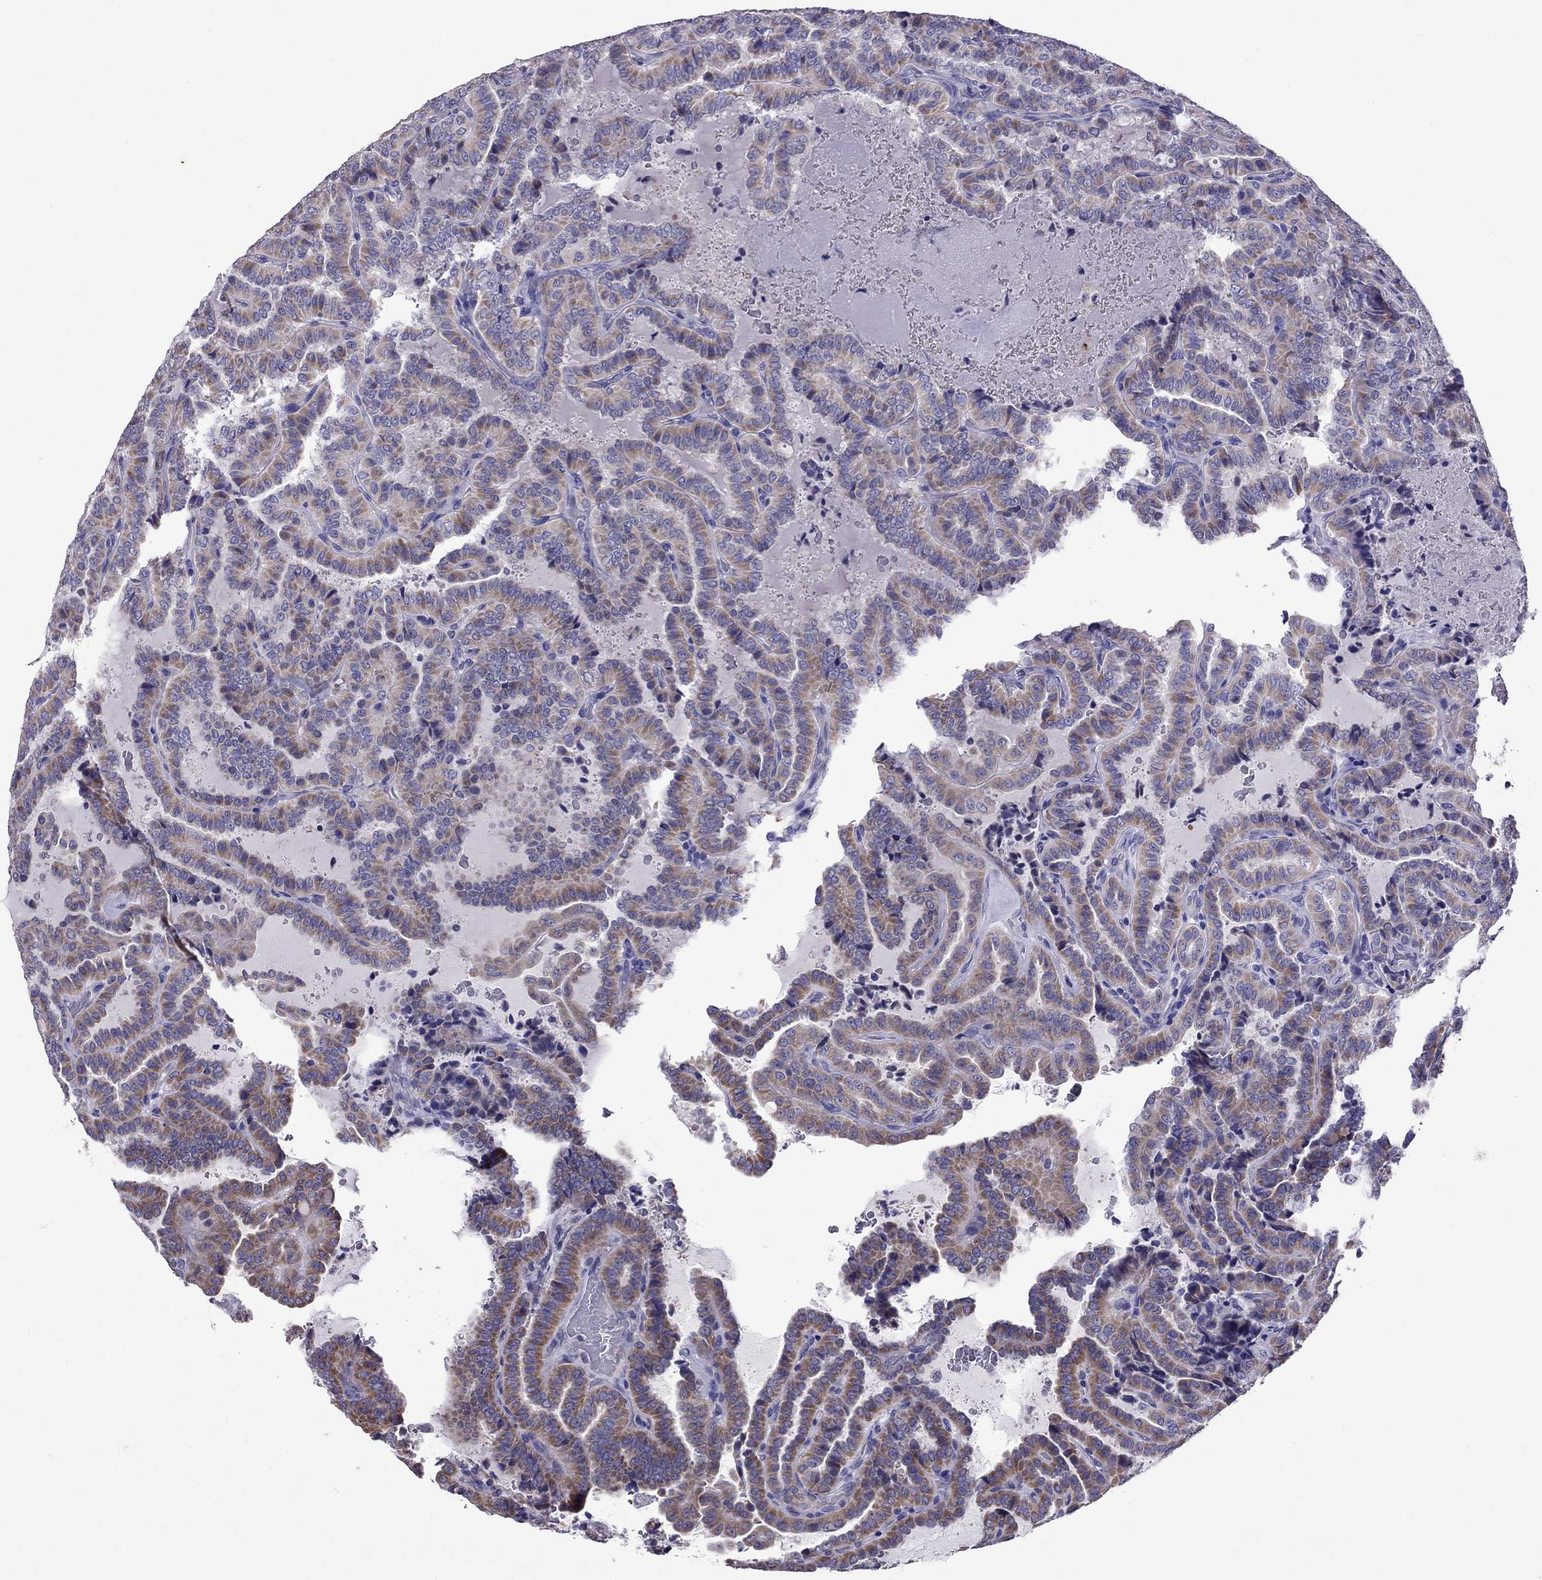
{"staining": {"intensity": "moderate", "quantity": ">75%", "location": "cytoplasmic/membranous"}, "tissue": "thyroid cancer", "cell_type": "Tumor cells", "image_type": "cancer", "snomed": [{"axis": "morphology", "description": "Papillary adenocarcinoma, NOS"}, {"axis": "topography", "description": "Thyroid gland"}], "caption": "Tumor cells demonstrate medium levels of moderate cytoplasmic/membranous expression in approximately >75% of cells in human thyroid papillary adenocarcinoma.", "gene": "OXCT2", "patient": {"sex": "female", "age": 39}}